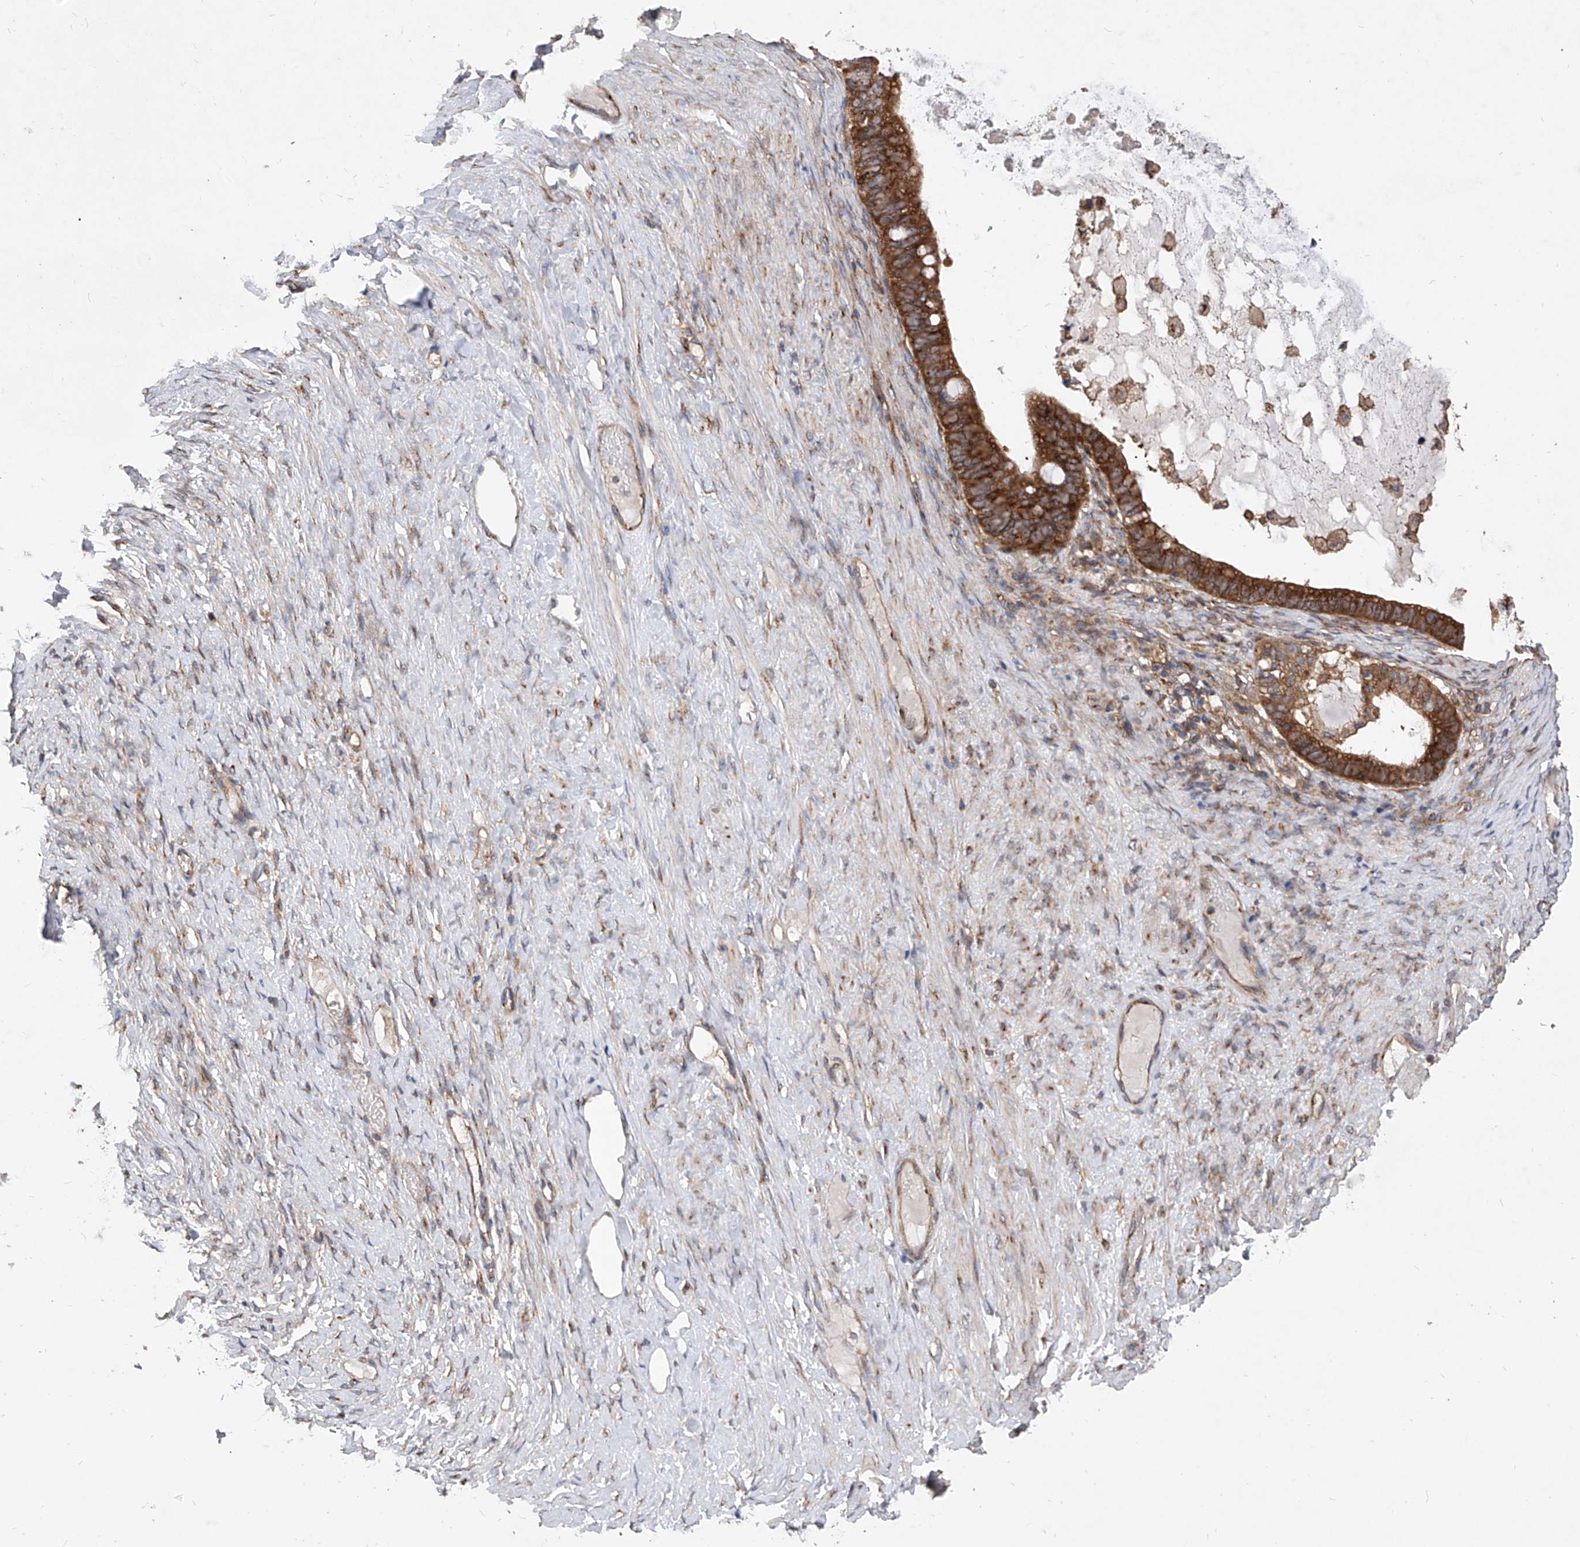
{"staining": {"intensity": "strong", "quantity": ">75%", "location": "cytoplasmic/membranous"}, "tissue": "ovarian cancer", "cell_type": "Tumor cells", "image_type": "cancer", "snomed": [{"axis": "morphology", "description": "Cystadenocarcinoma, mucinous, NOS"}, {"axis": "topography", "description": "Ovary"}], "caption": "Mucinous cystadenocarcinoma (ovarian) was stained to show a protein in brown. There is high levels of strong cytoplasmic/membranous expression in approximately >75% of tumor cells. The staining is performed using DAB (3,3'-diaminobenzidine) brown chromogen to label protein expression. The nuclei are counter-stained blue using hematoxylin.", "gene": "CFAP410", "patient": {"sex": "female", "age": 61}}